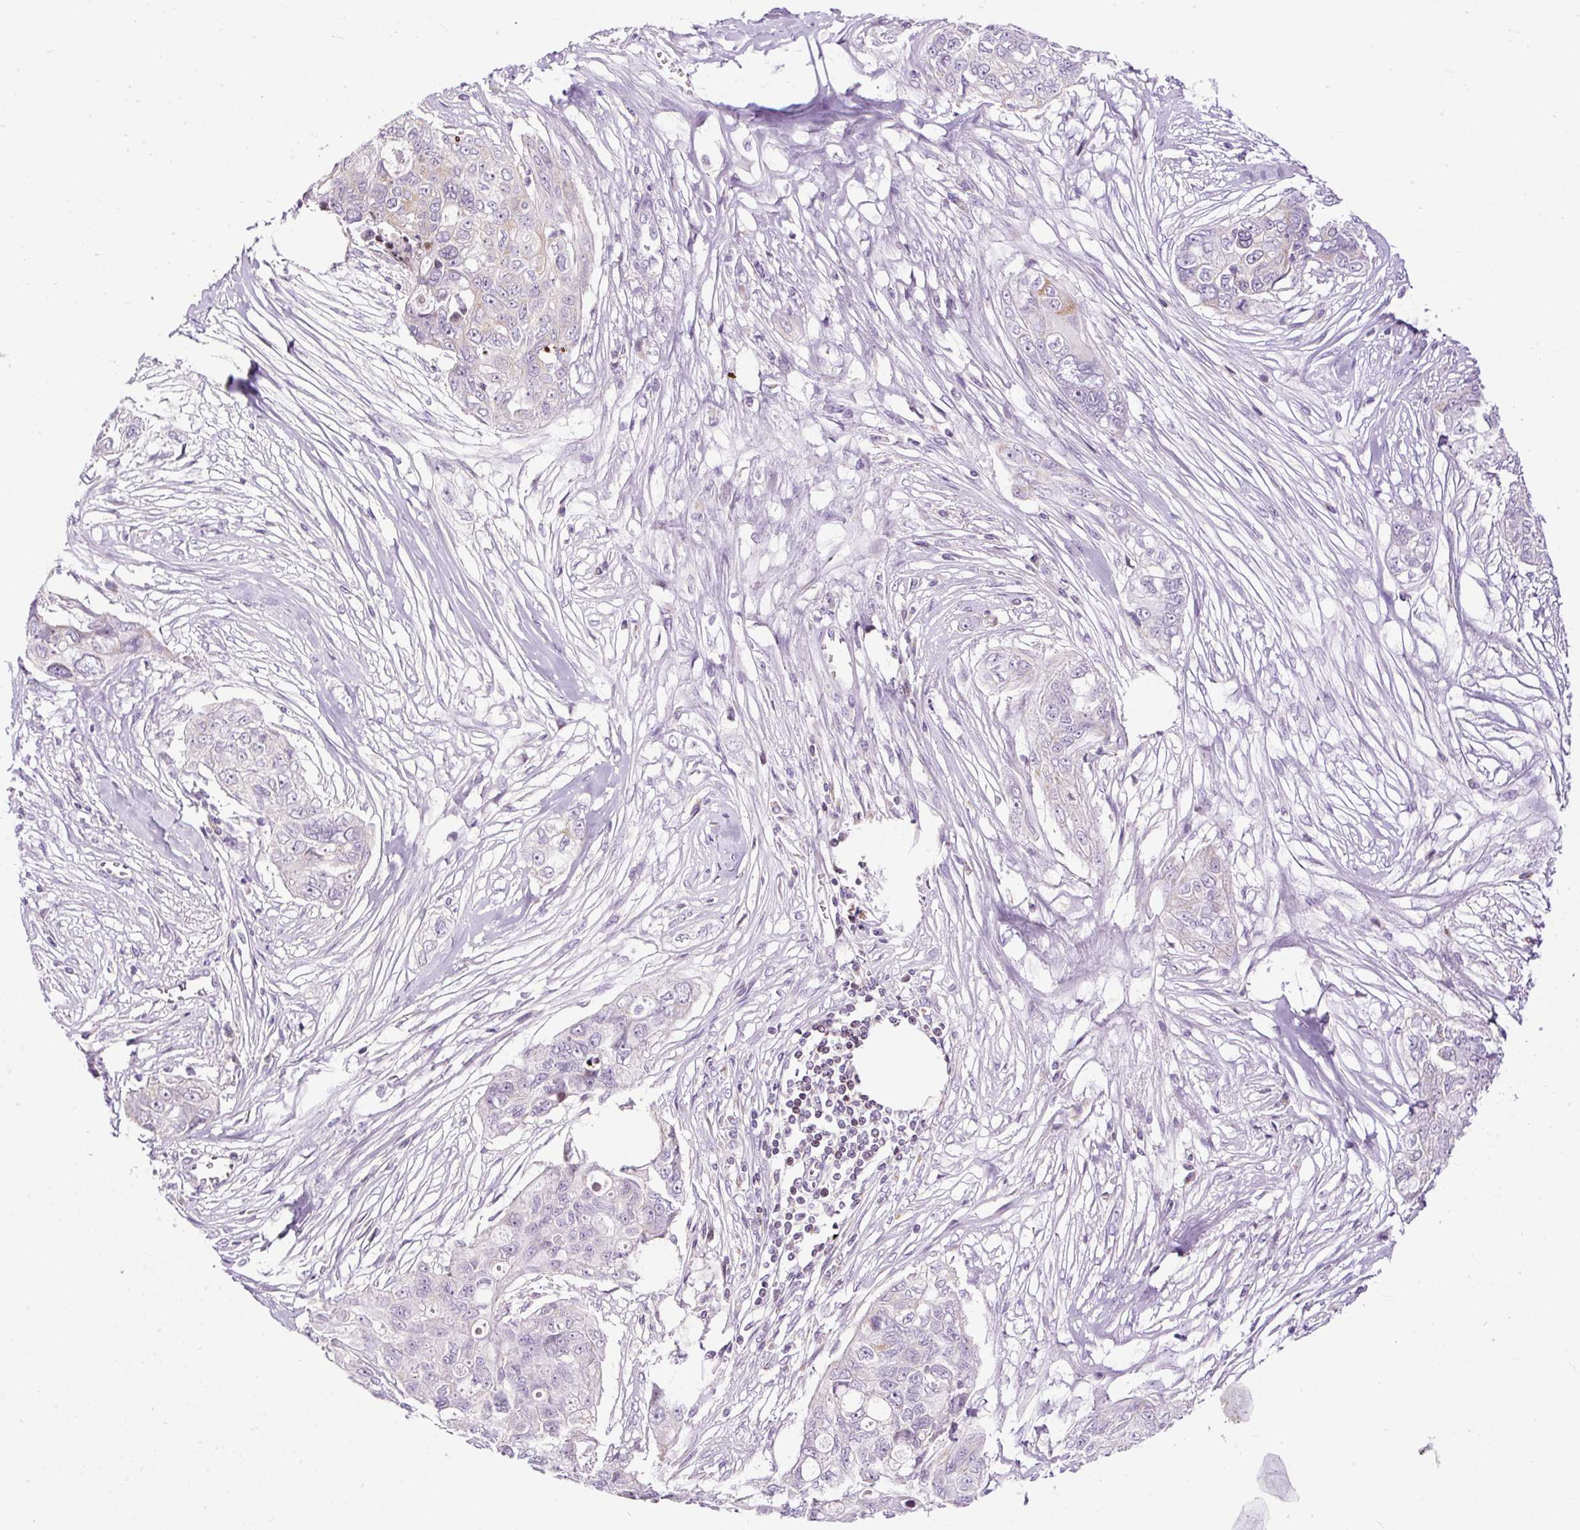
{"staining": {"intensity": "negative", "quantity": "none", "location": "none"}, "tissue": "ovarian cancer", "cell_type": "Tumor cells", "image_type": "cancer", "snomed": [{"axis": "morphology", "description": "Carcinoma, endometroid"}, {"axis": "topography", "description": "Ovary"}], "caption": "This is a image of immunohistochemistry (IHC) staining of ovarian cancer, which shows no staining in tumor cells. Brightfield microscopy of immunohistochemistry stained with DAB (3,3'-diaminobenzidine) (brown) and hematoxylin (blue), captured at high magnification.", "gene": "FMC1", "patient": {"sex": "female", "age": 70}}